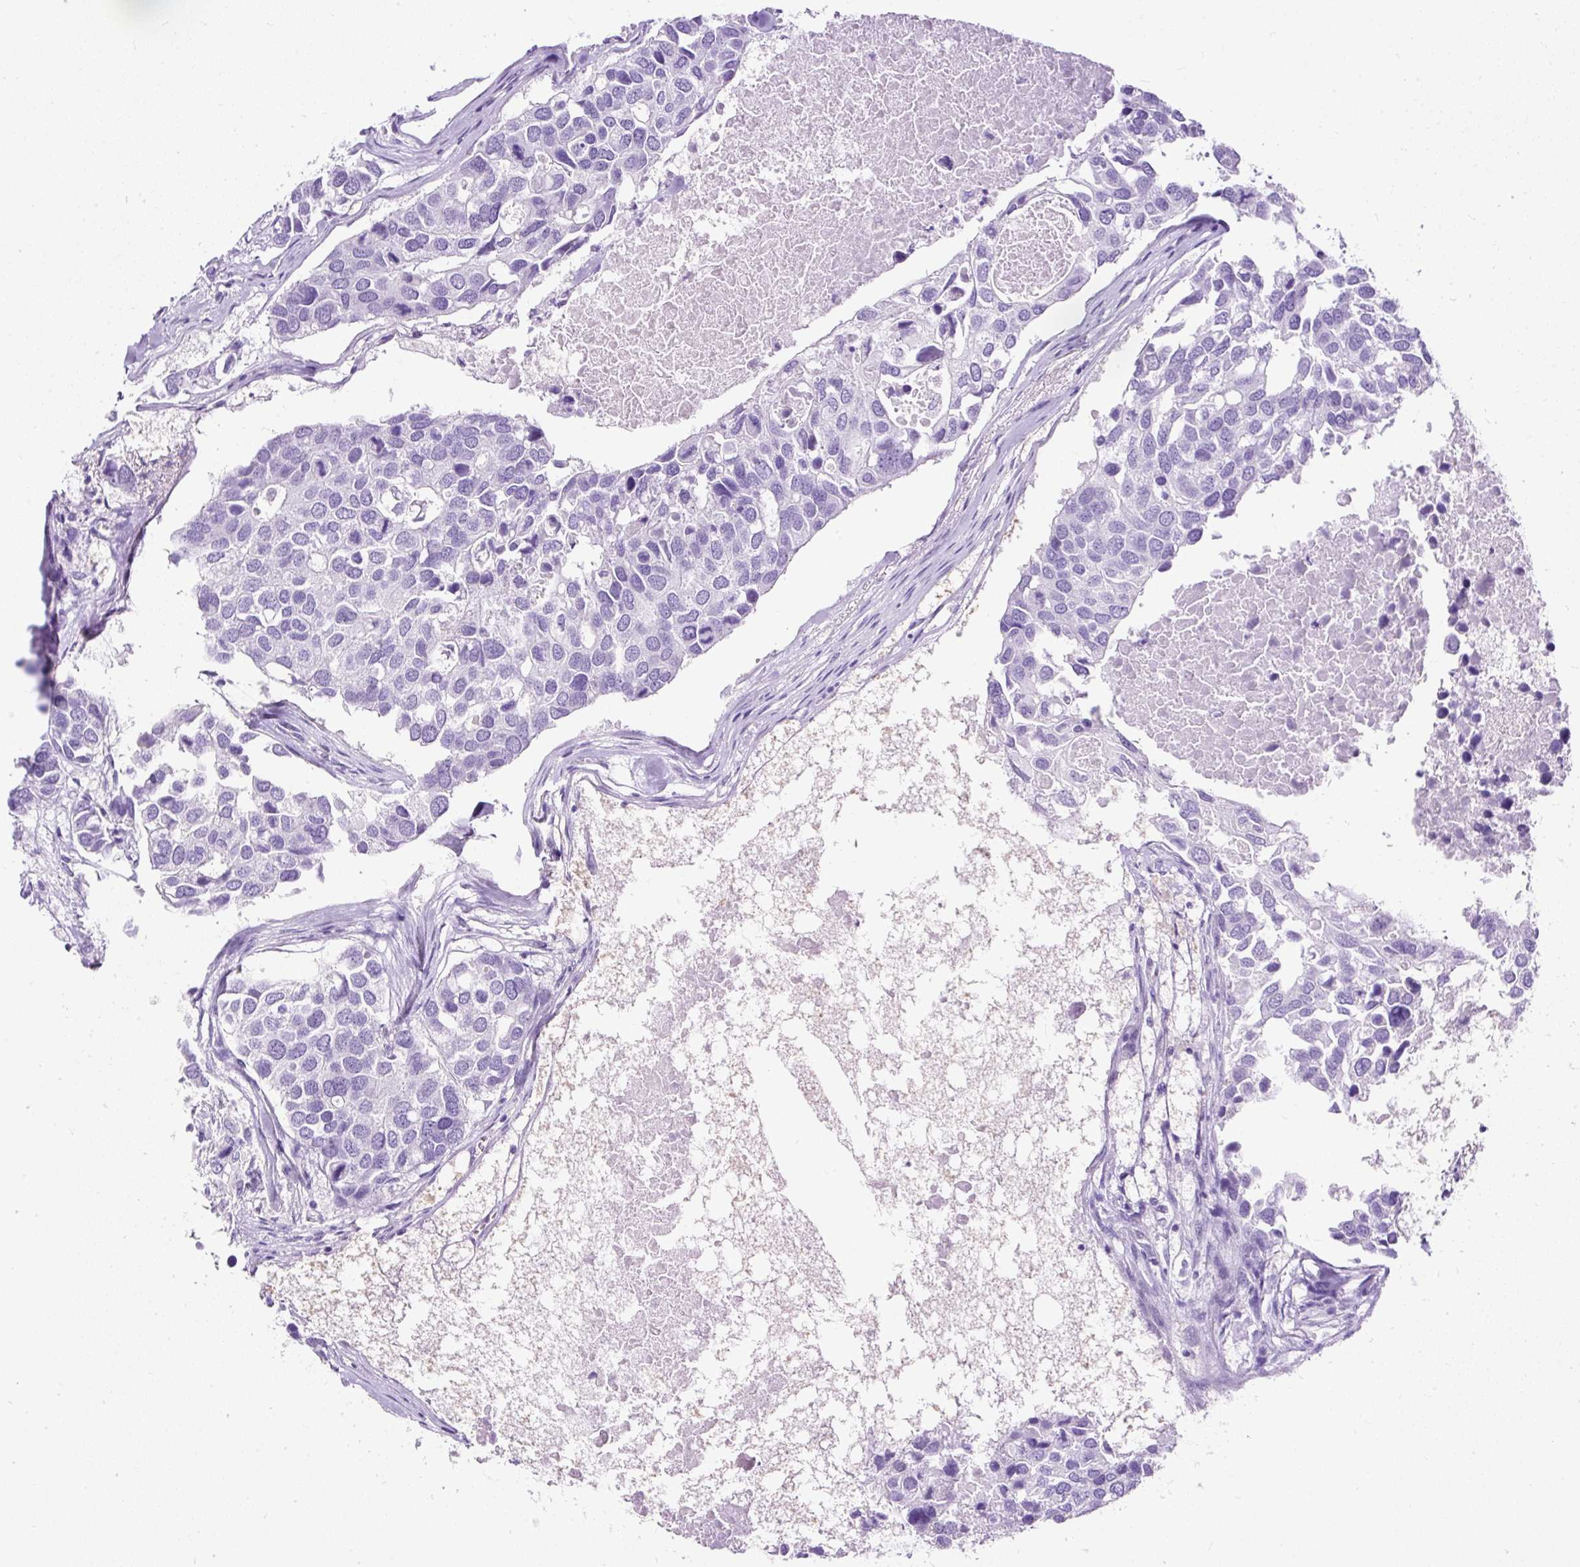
{"staining": {"intensity": "negative", "quantity": "none", "location": "none"}, "tissue": "breast cancer", "cell_type": "Tumor cells", "image_type": "cancer", "snomed": [{"axis": "morphology", "description": "Duct carcinoma"}, {"axis": "topography", "description": "Breast"}], "caption": "This image is of intraductal carcinoma (breast) stained with immunohistochemistry (IHC) to label a protein in brown with the nuclei are counter-stained blue. There is no staining in tumor cells. (DAB (3,3'-diaminobenzidine) immunohistochemistry, high magnification).", "gene": "STOX2", "patient": {"sex": "female", "age": 83}}